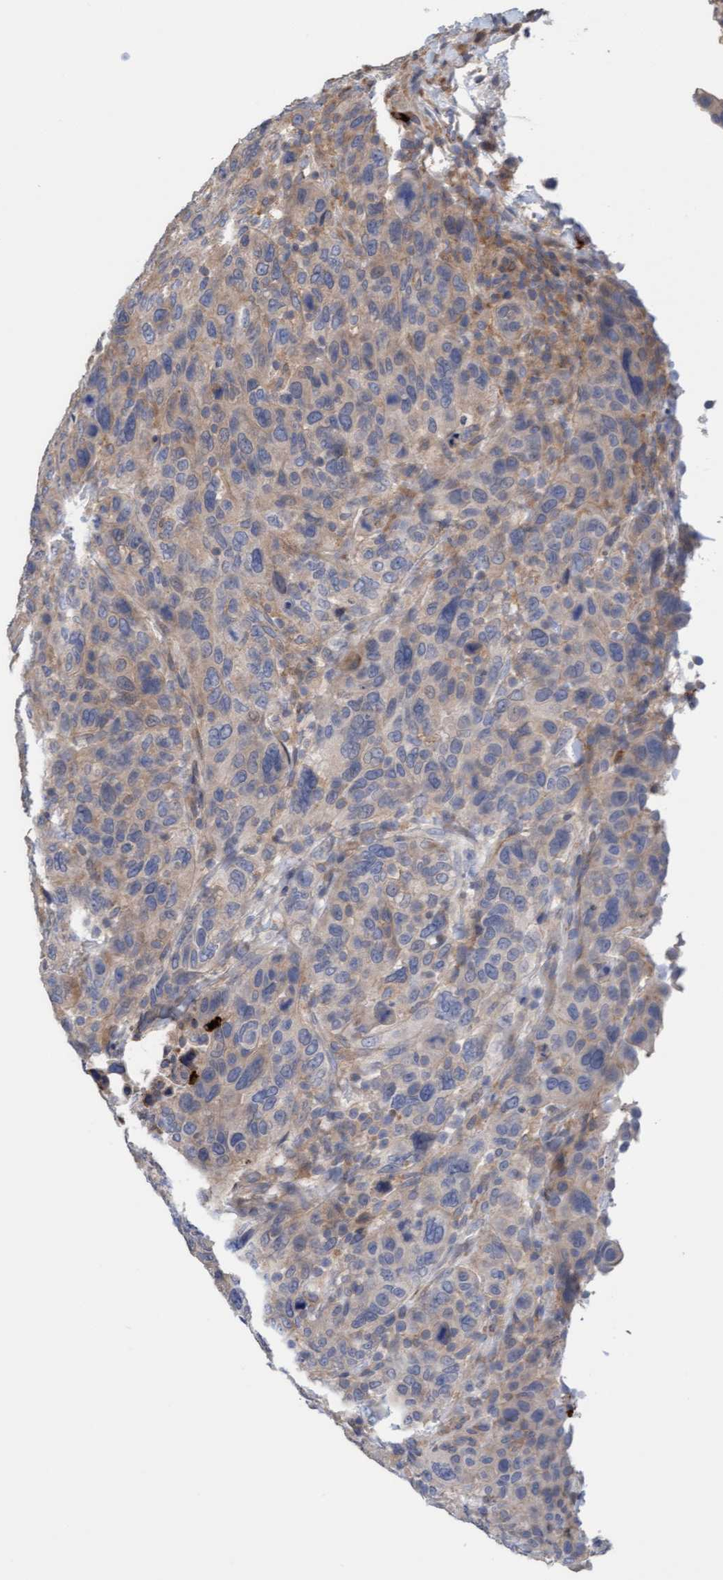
{"staining": {"intensity": "weak", "quantity": "<25%", "location": "cytoplasmic/membranous"}, "tissue": "breast cancer", "cell_type": "Tumor cells", "image_type": "cancer", "snomed": [{"axis": "morphology", "description": "Duct carcinoma"}, {"axis": "topography", "description": "Breast"}], "caption": "Breast intraductal carcinoma was stained to show a protein in brown. There is no significant positivity in tumor cells. (Immunohistochemistry, brightfield microscopy, high magnification).", "gene": "MMP8", "patient": {"sex": "female", "age": 37}}